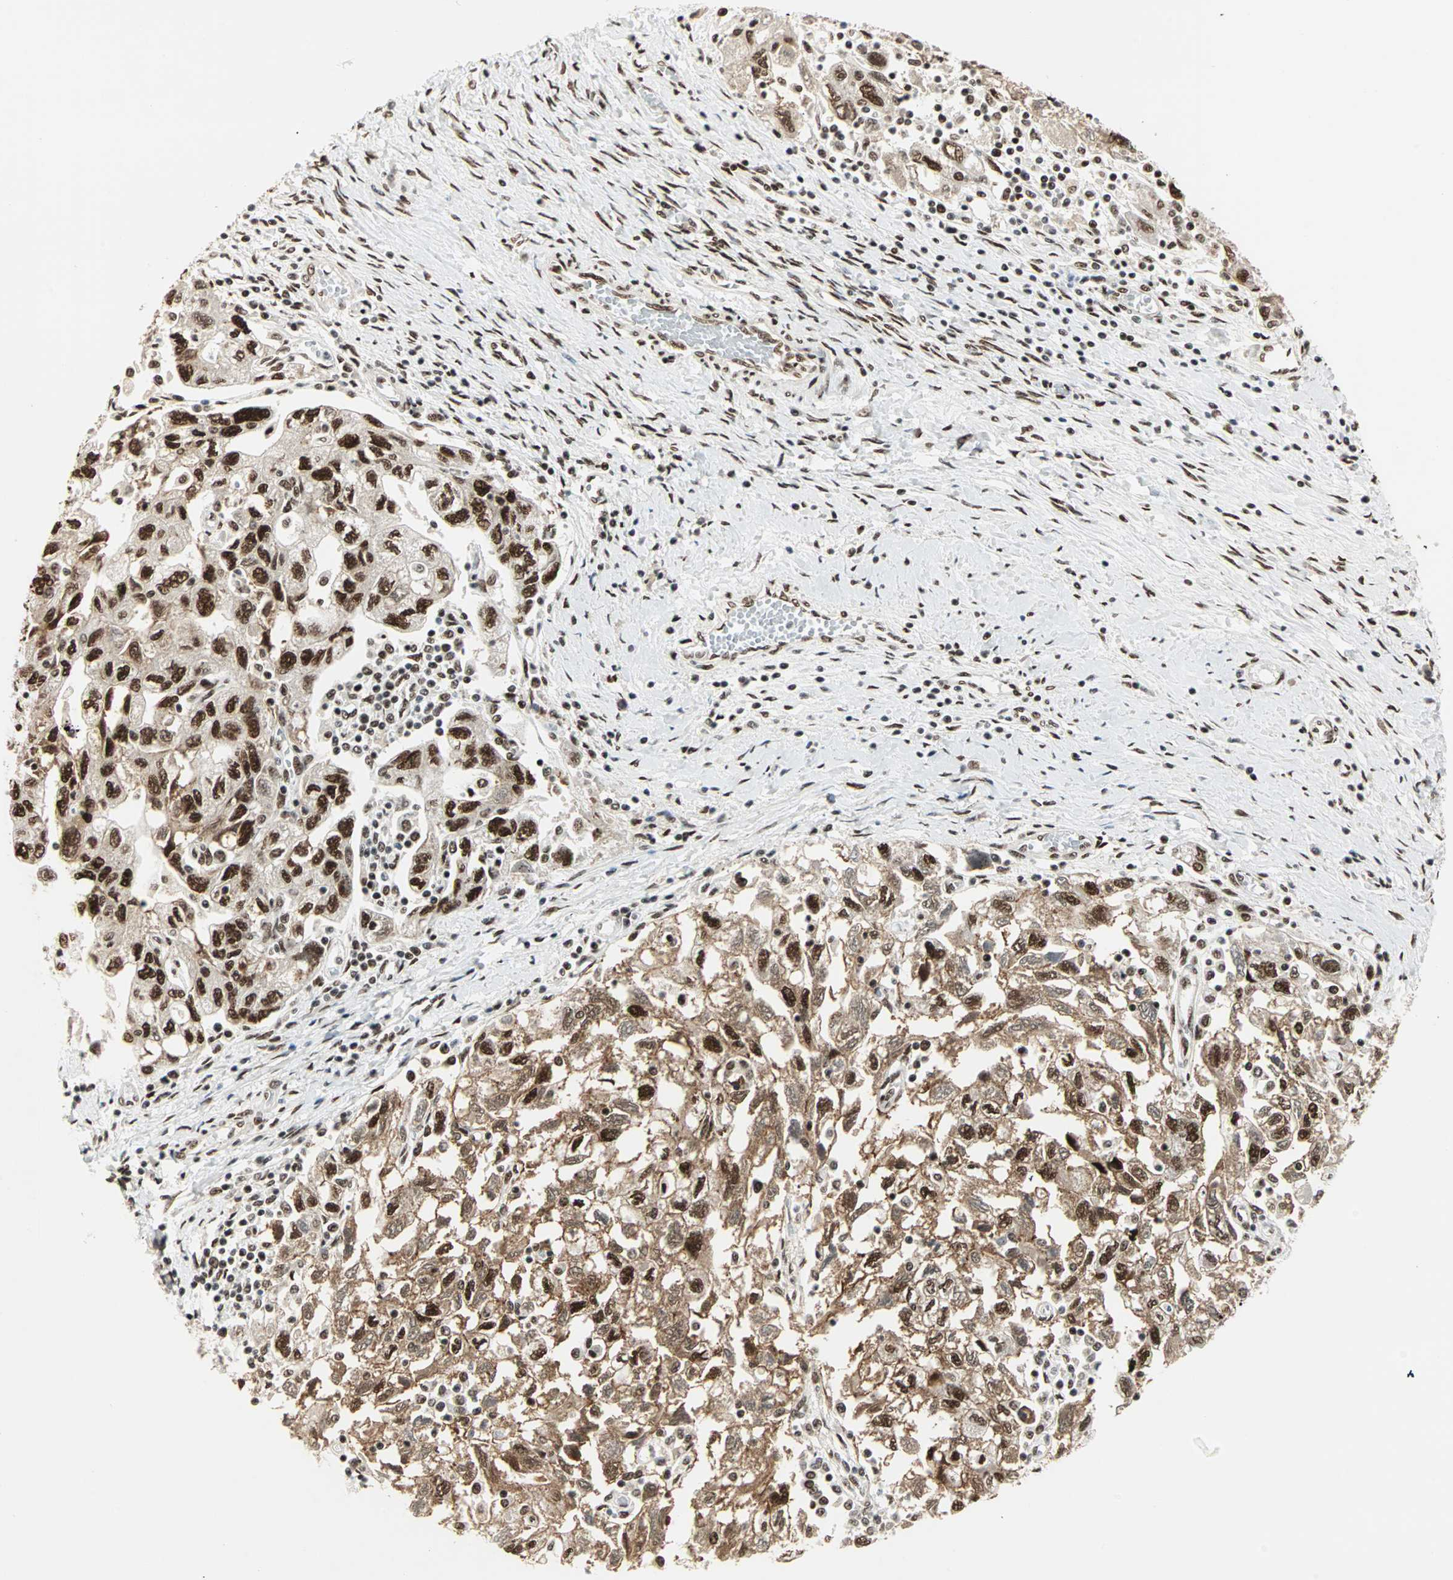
{"staining": {"intensity": "strong", "quantity": ">75%", "location": "cytoplasmic/membranous,nuclear"}, "tissue": "ovarian cancer", "cell_type": "Tumor cells", "image_type": "cancer", "snomed": [{"axis": "morphology", "description": "Carcinoma, NOS"}, {"axis": "morphology", "description": "Cystadenocarcinoma, serous, NOS"}, {"axis": "topography", "description": "Ovary"}], "caption": "Strong cytoplasmic/membranous and nuclear protein expression is identified in about >75% of tumor cells in ovarian cancer.", "gene": "BLM", "patient": {"sex": "female", "age": 69}}